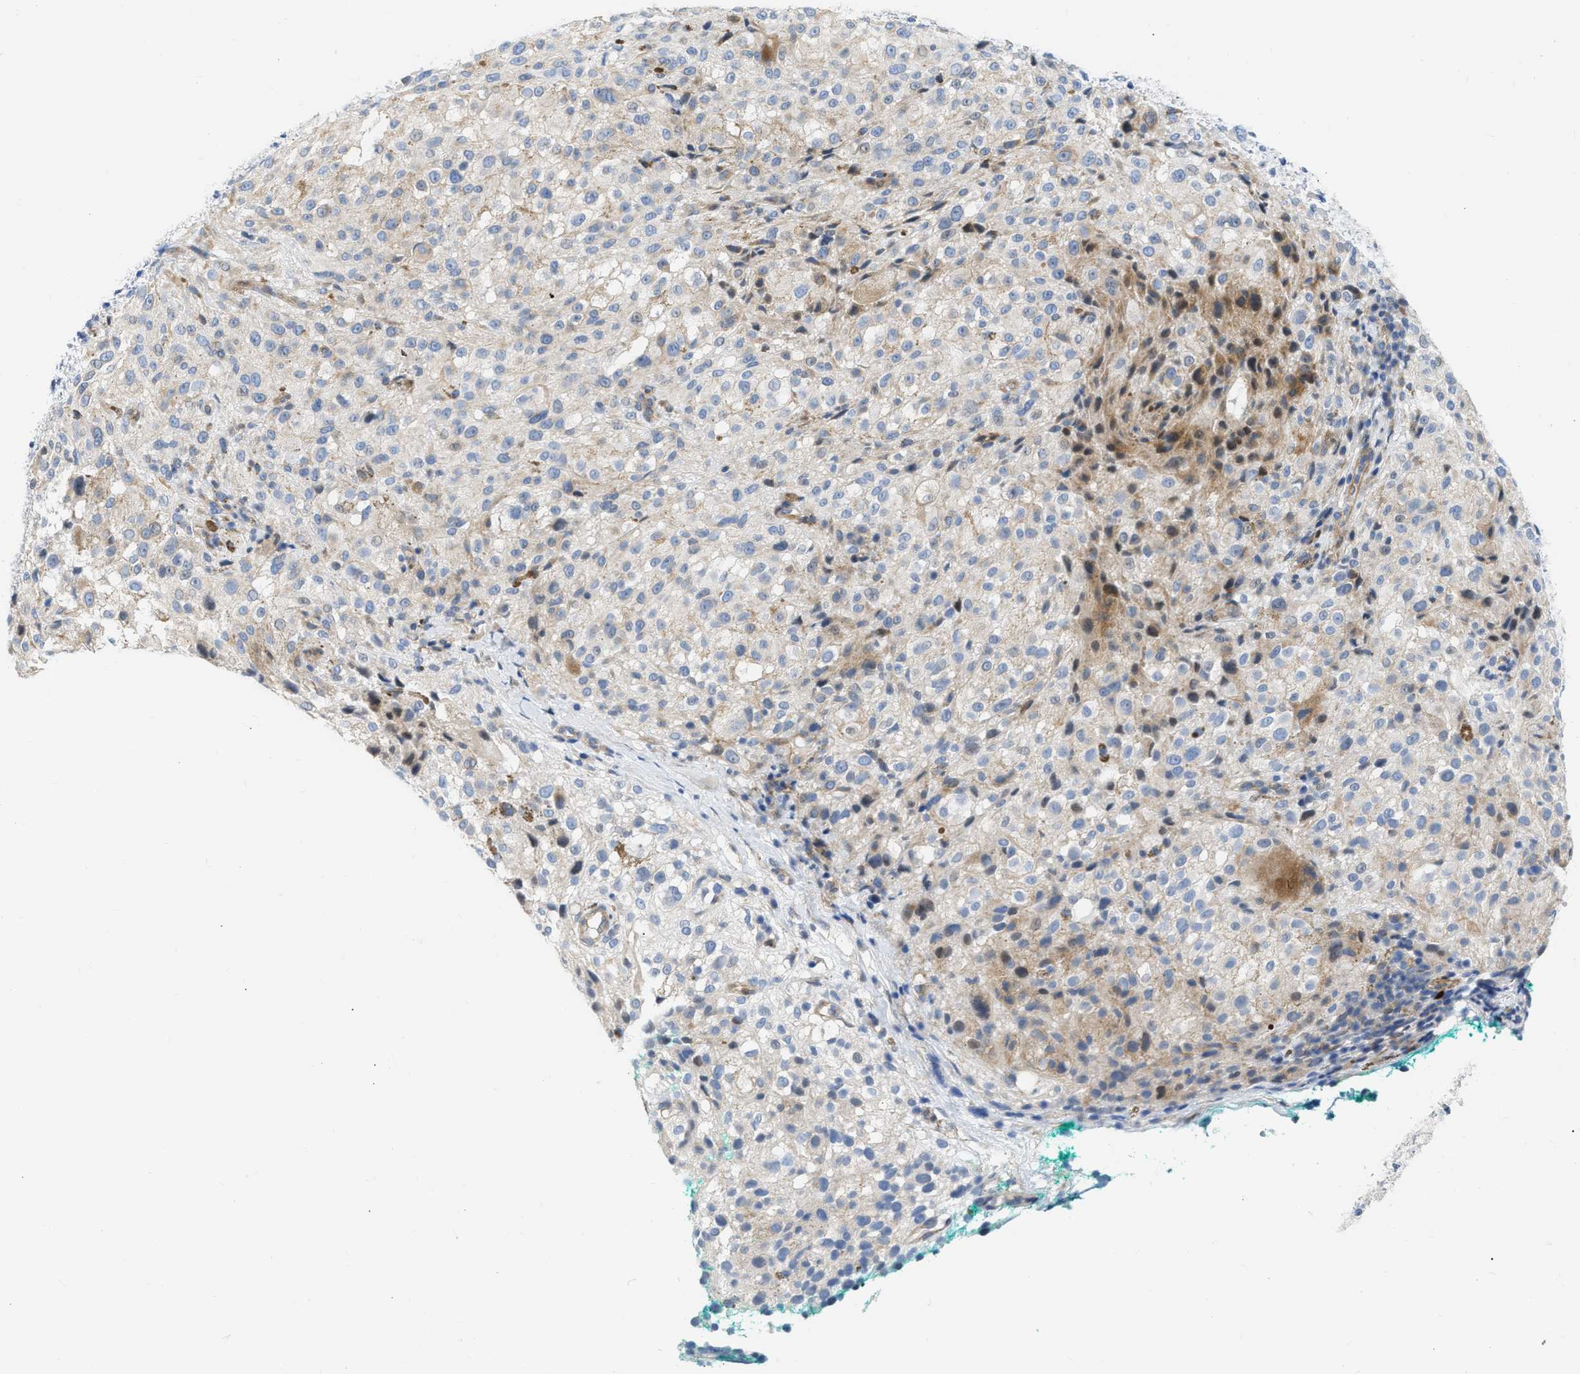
{"staining": {"intensity": "weak", "quantity": "<25%", "location": "cytoplasmic/membranous"}, "tissue": "melanoma", "cell_type": "Tumor cells", "image_type": "cancer", "snomed": [{"axis": "morphology", "description": "Necrosis, NOS"}, {"axis": "morphology", "description": "Malignant melanoma, NOS"}, {"axis": "topography", "description": "Skin"}], "caption": "The image shows no staining of tumor cells in malignant melanoma.", "gene": "FHL1", "patient": {"sex": "female", "age": 87}}